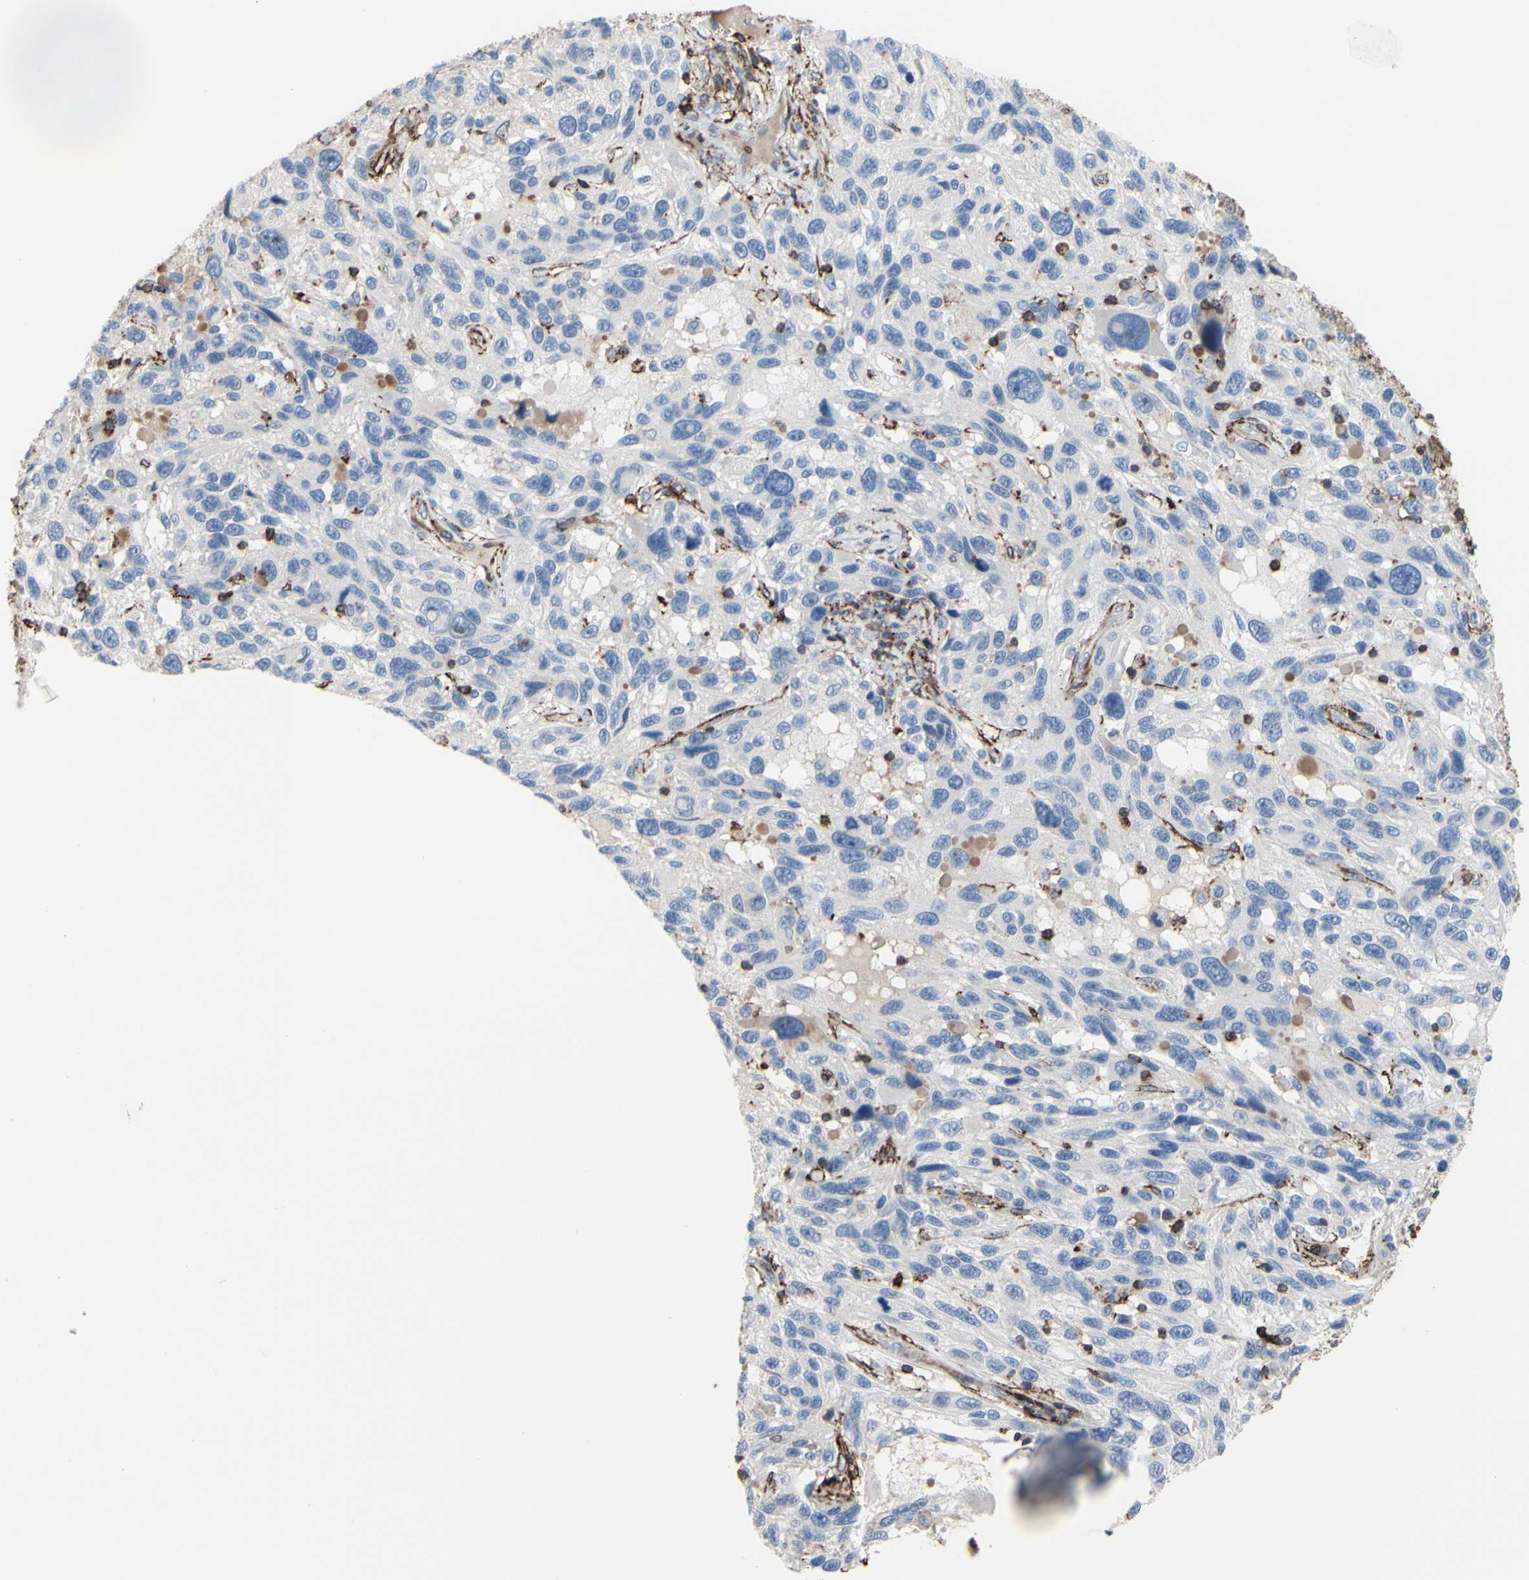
{"staining": {"intensity": "negative", "quantity": "none", "location": "none"}, "tissue": "melanoma", "cell_type": "Tumor cells", "image_type": "cancer", "snomed": [{"axis": "morphology", "description": "Malignant melanoma, NOS"}, {"axis": "topography", "description": "Skin"}], "caption": "IHC photomicrograph of malignant melanoma stained for a protein (brown), which shows no expression in tumor cells. Nuclei are stained in blue.", "gene": "ANXA6", "patient": {"sex": "male", "age": 53}}